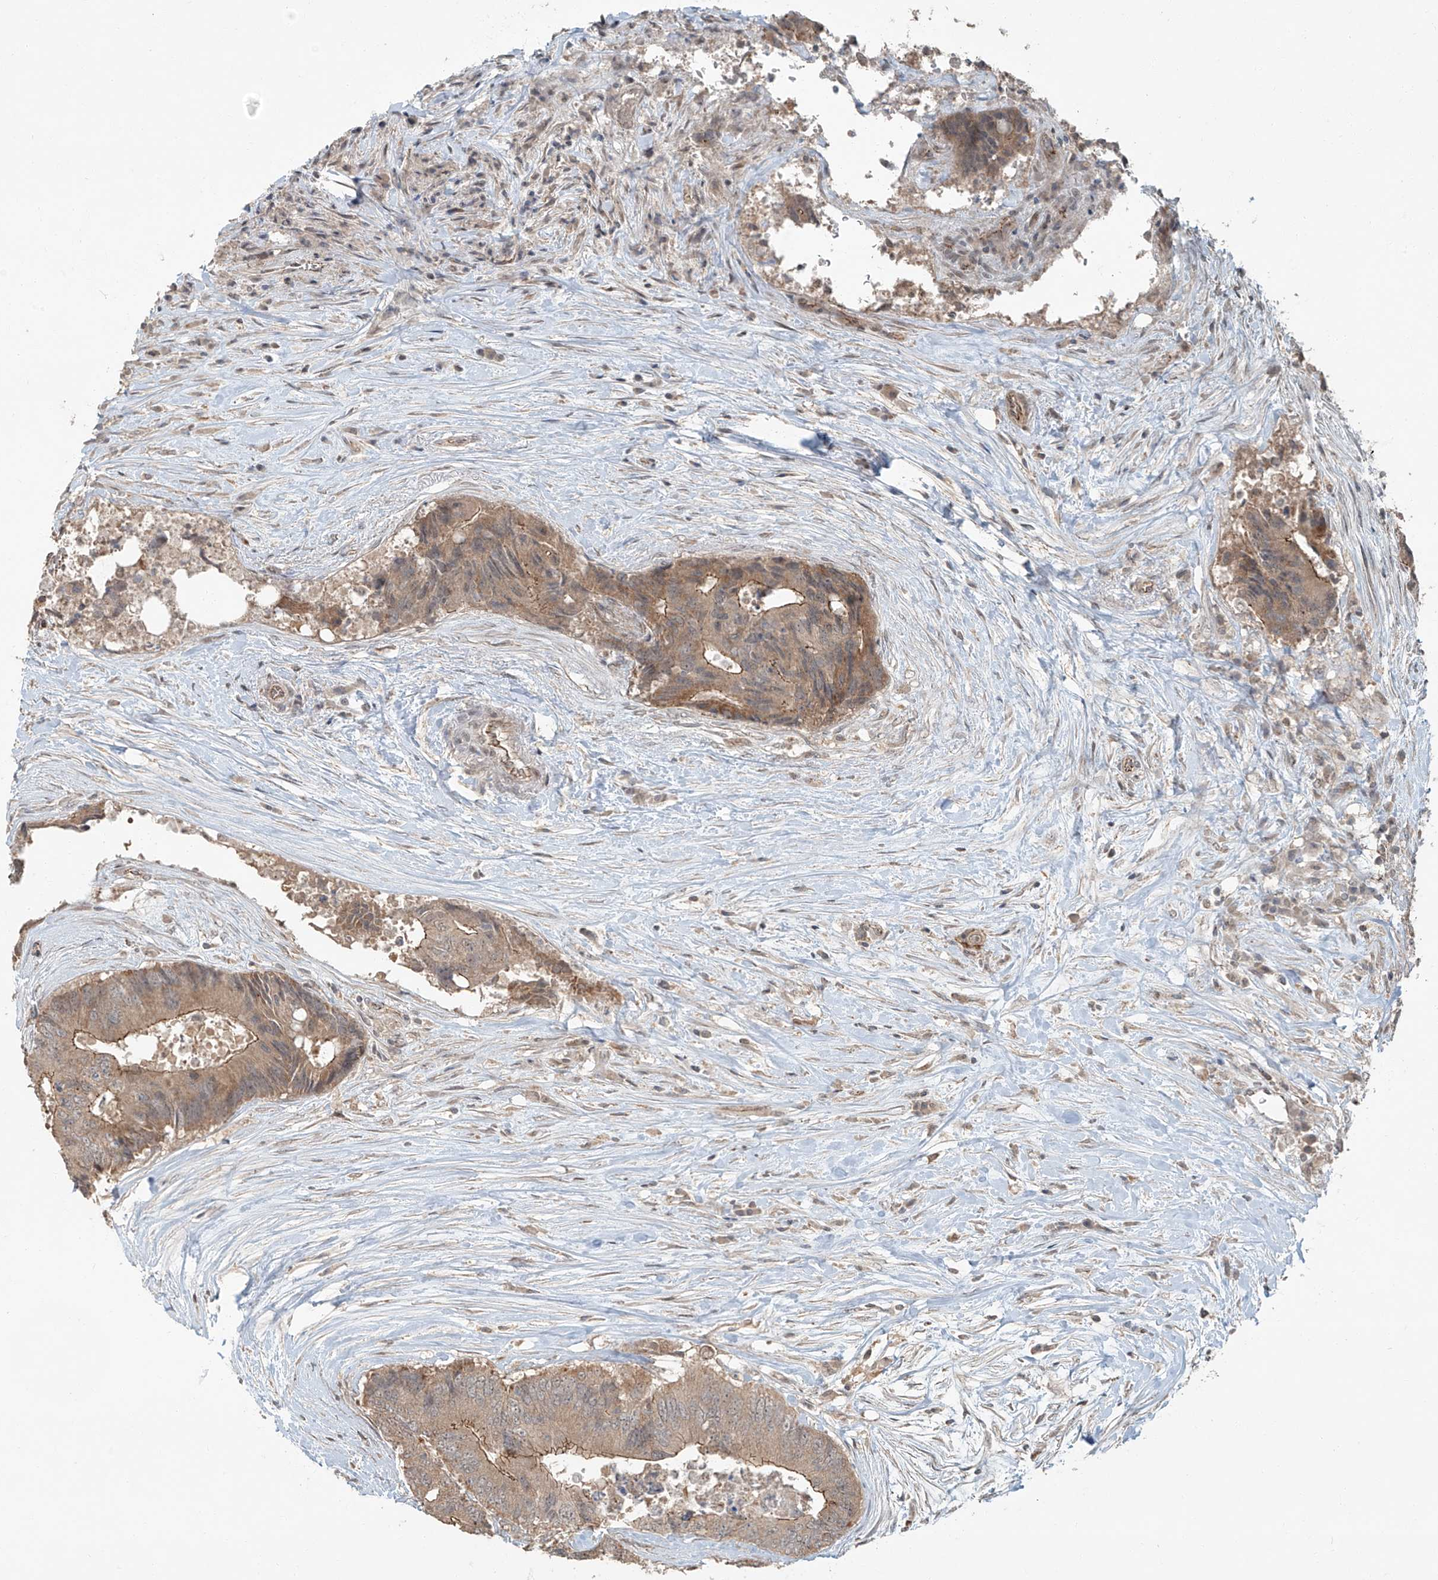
{"staining": {"intensity": "moderate", "quantity": ">75%", "location": "cytoplasmic/membranous"}, "tissue": "colorectal cancer", "cell_type": "Tumor cells", "image_type": "cancer", "snomed": [{"axis": "morphology", "description": "Adenocarcinoma, NOS"}, {"axis": "topography", "description": "Colon"}], "caption": "IHC of human colorectal cancer reveals medium levels of moderate cytoplasmic/membranous expression in approximately >75% of tumor cells.", "gene": "ZNF16", "patient": {"sex": "male", "age": 71}}